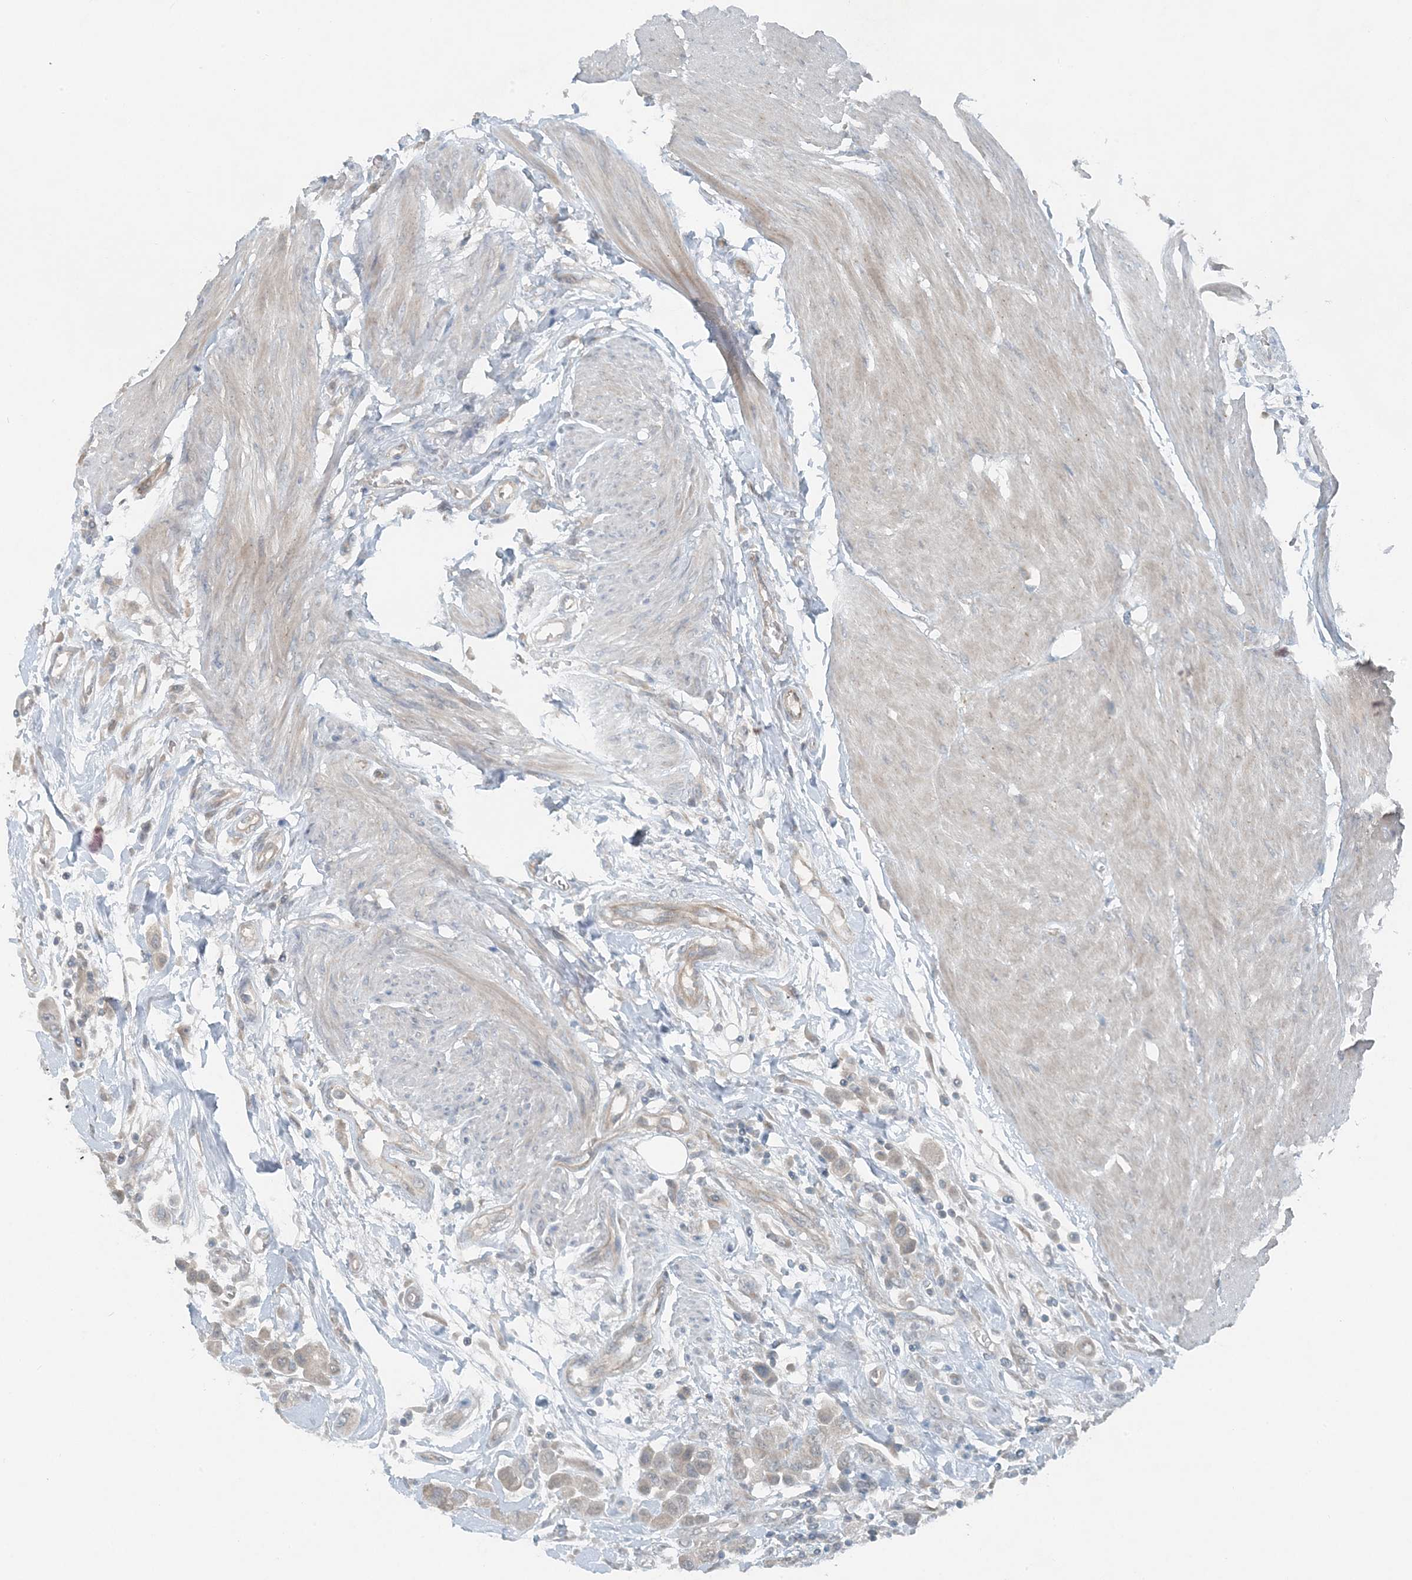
{"staining": {"intensity": "weak", "quantity": "<25%", "location": "cytoplasmic/membranous"}, "tissue": "urothelial cancer", "cell_type": "Tumor cells", "image_type": "cancer", "snomed": [{"axis": "morphology", "description": "Urothelial carcinoma, High grade"}, {"axis": "topography", "description": "Urinary bladder"}], "caption": "This is a image of immunohistochemistry staining of urothelial carcinoma (high-grade), which shows no expression in tumor cells. Nuclei are stained in blue.", "gene": "MITD1", "patient": {"sex": "male", "age": 50}}